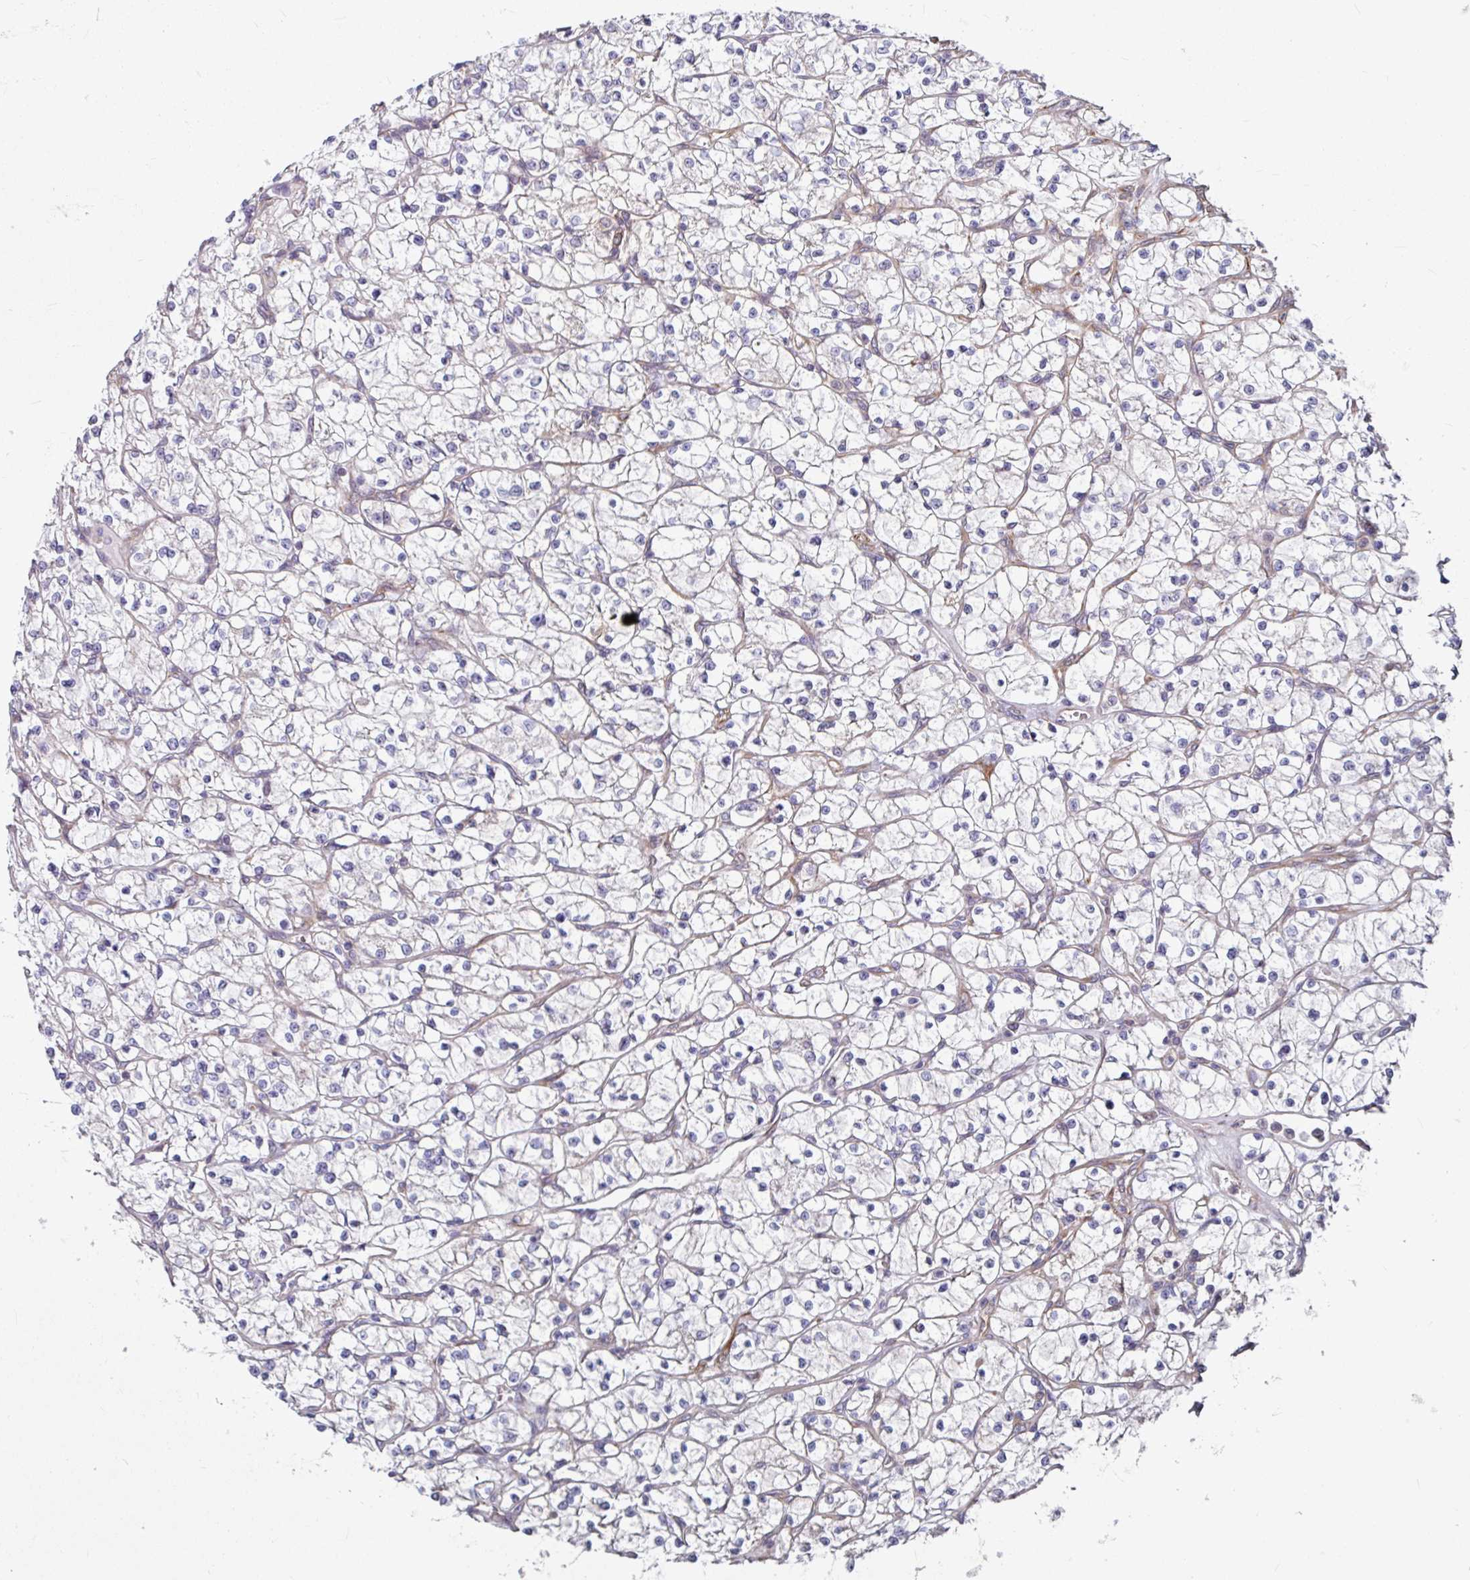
{"staining": {"intensity": "negative", "quantity": "none", "location": "none"}, "tissue": "renal cancer", "cell_type": "Tumor cells", "image_type": "cancer", "snomed": [{"axis": "morphology", "description": "Adenocarcinoma, NOS"}, {"axis": "topography", "description": "Kidney"}], "caption": "There is no significant staining in tumor cells of renal cancer (adenocarcinoma).", "gene": "DAAM2", "patient": {"sex": "female", "age": 64}}